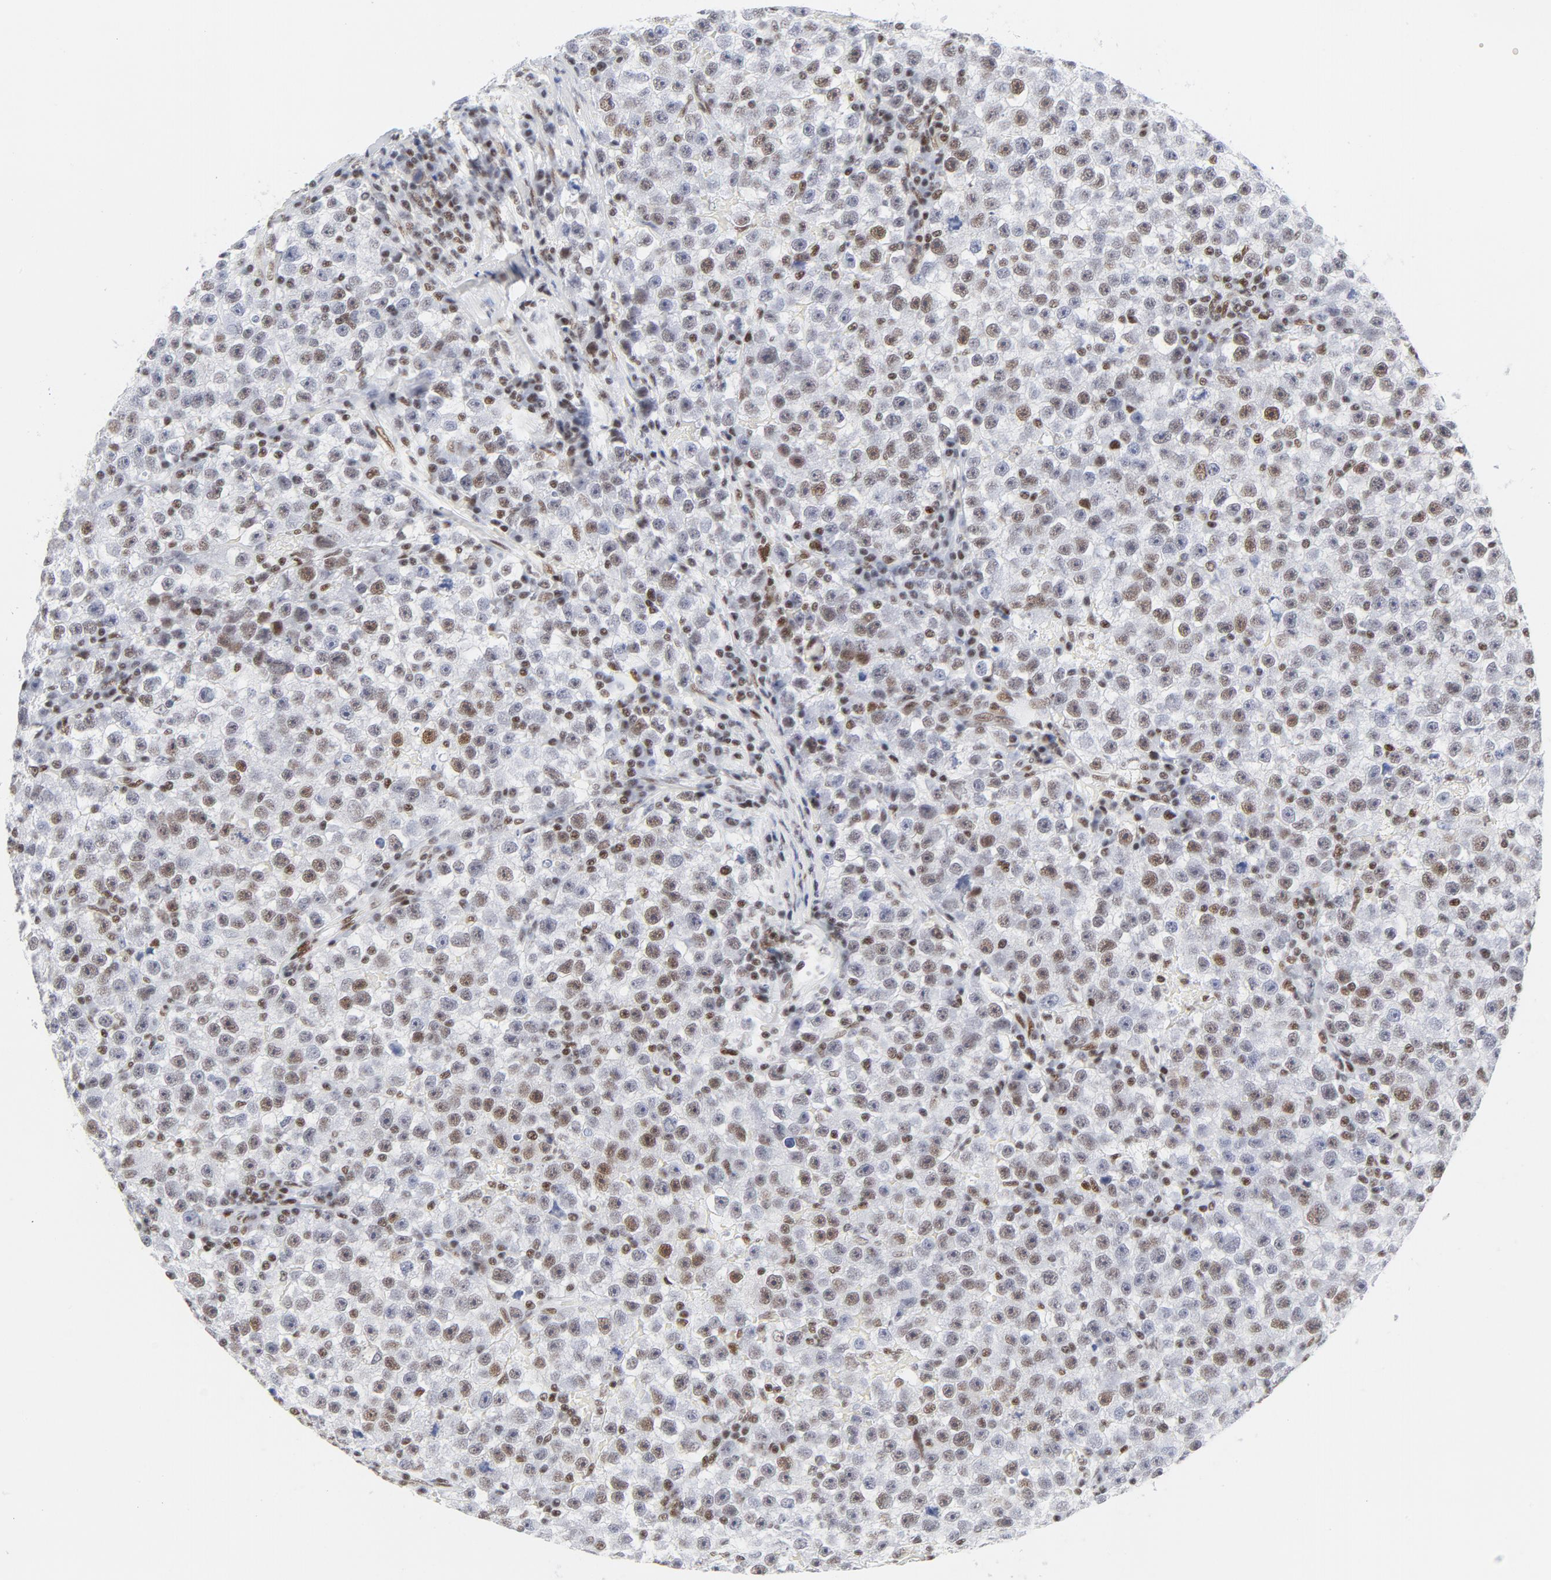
{"staining": {"intensity": "moderate", "quantity": "<25%", "location": "nuclear"}, "tissue": "testis cancer", "cell_type": "Tumor cells", "image_type": "cancer", "snomed": [{"axis": "morphology", "description": "Seminoma, NOS"}, {"axis": "topography", "description": "Testis"}], "caption": "Seminoma (testis) stained with a brown dye demonstrates moderate nuclear positive positivity in about <25% of tumor cells.", "gene": "ATF2", "patient": {"sex": "male", "age": 22}}